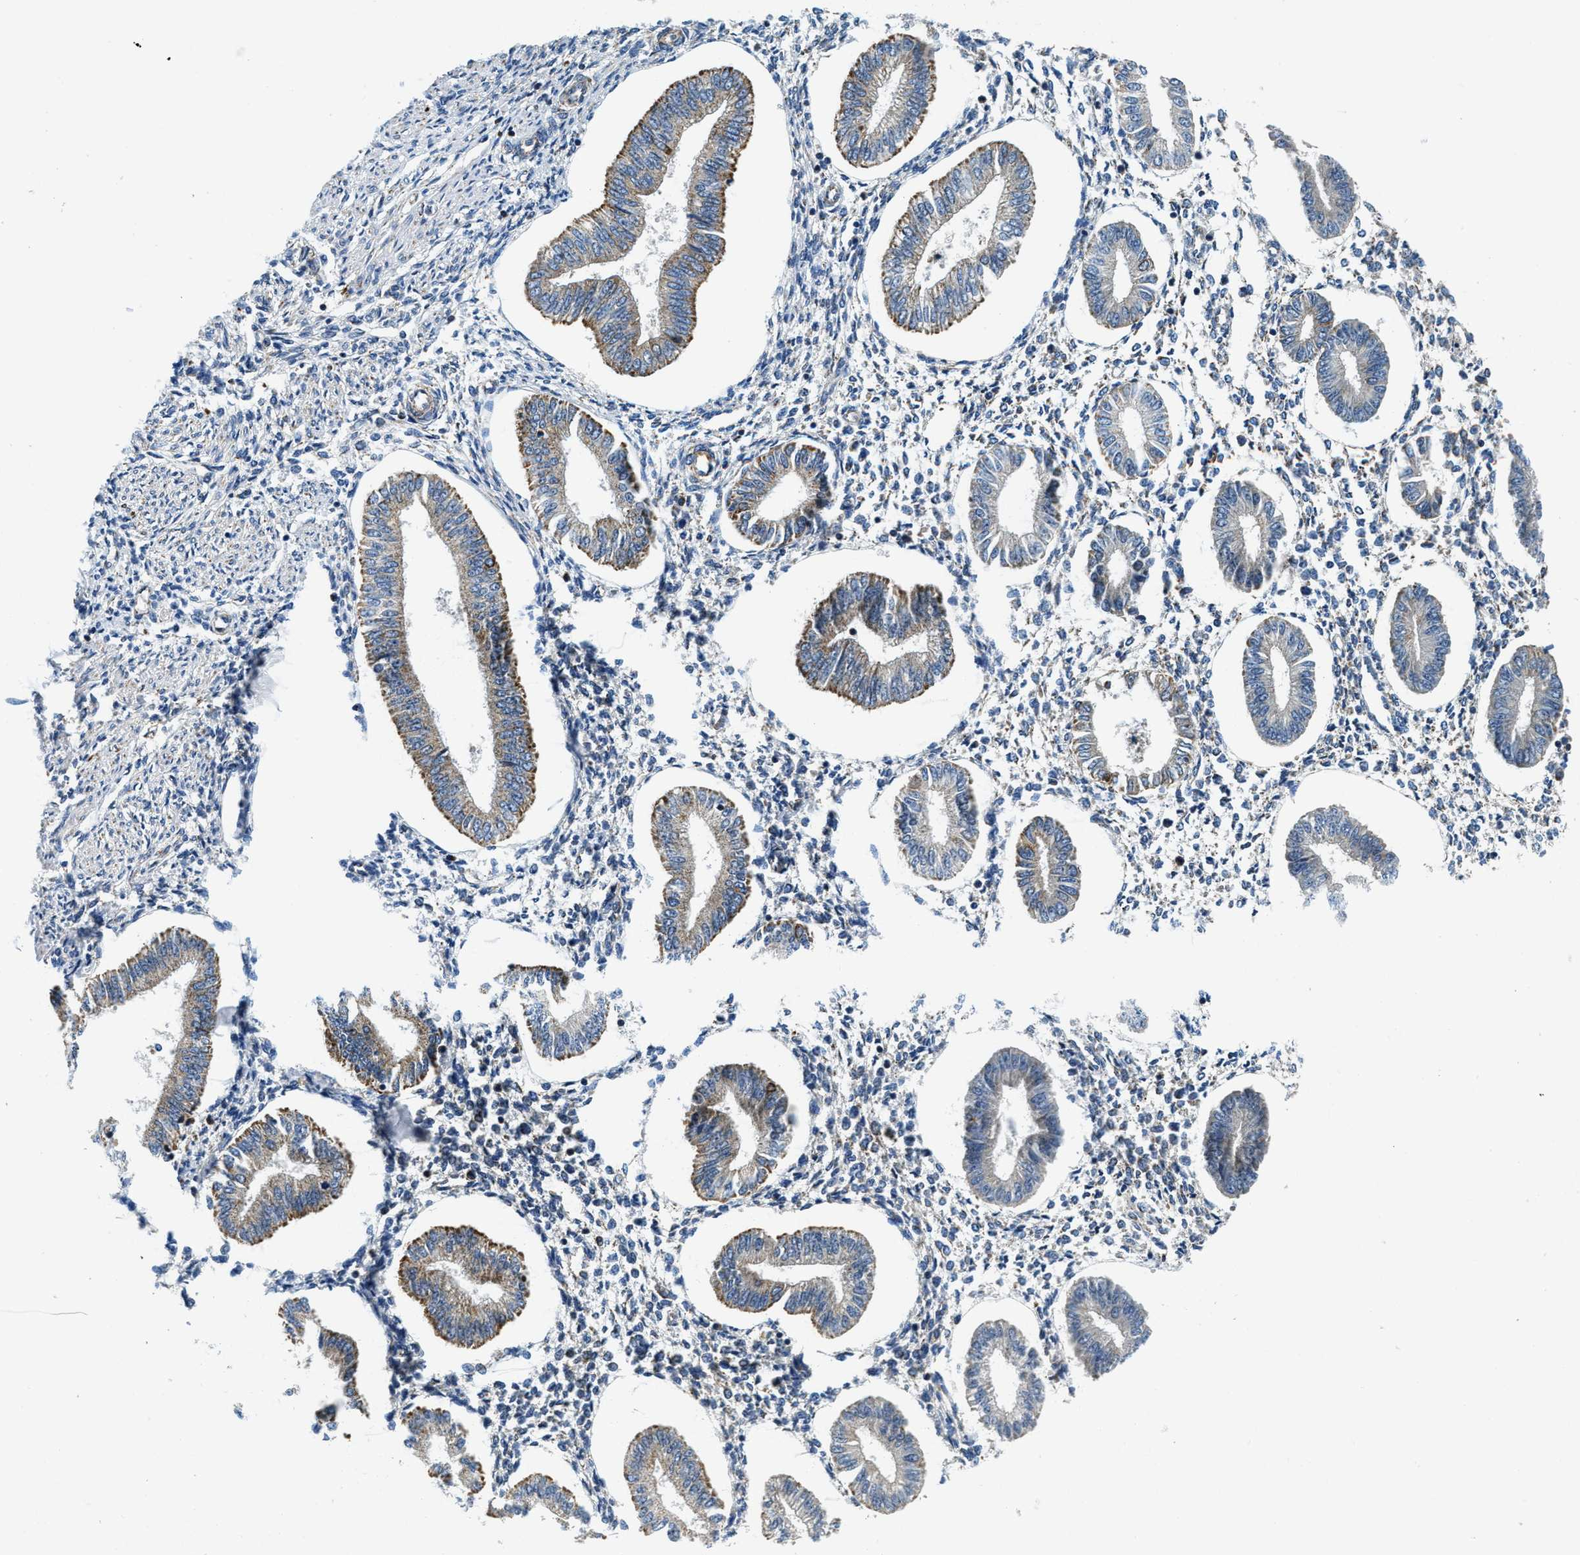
{"staining": {"intensity": "moderate", "quantity": "<25%", "location": "cytoplasmic/membranous"}, "tissue": "endometrium", "cell_type": "Cells in endometrial stroma", "image_type": "normal", "snomed": [{"axis": "morphology", "description": "Normal tissue, NOS"}, {"axis": "topography", "description": "Endometrium"}], "caption": "Endometrium stained with immunohistochemistry (IHC) shows moderate cytoplasmic/membranous expression in approximately <25% of cells in endometrial stroma. Immunohistochemistry (ihc) stains the protein of interest in brown and the nuclei are stained blue.", "gene": "SAMD4B", "patient": {"sex": "female", "age": 50}}